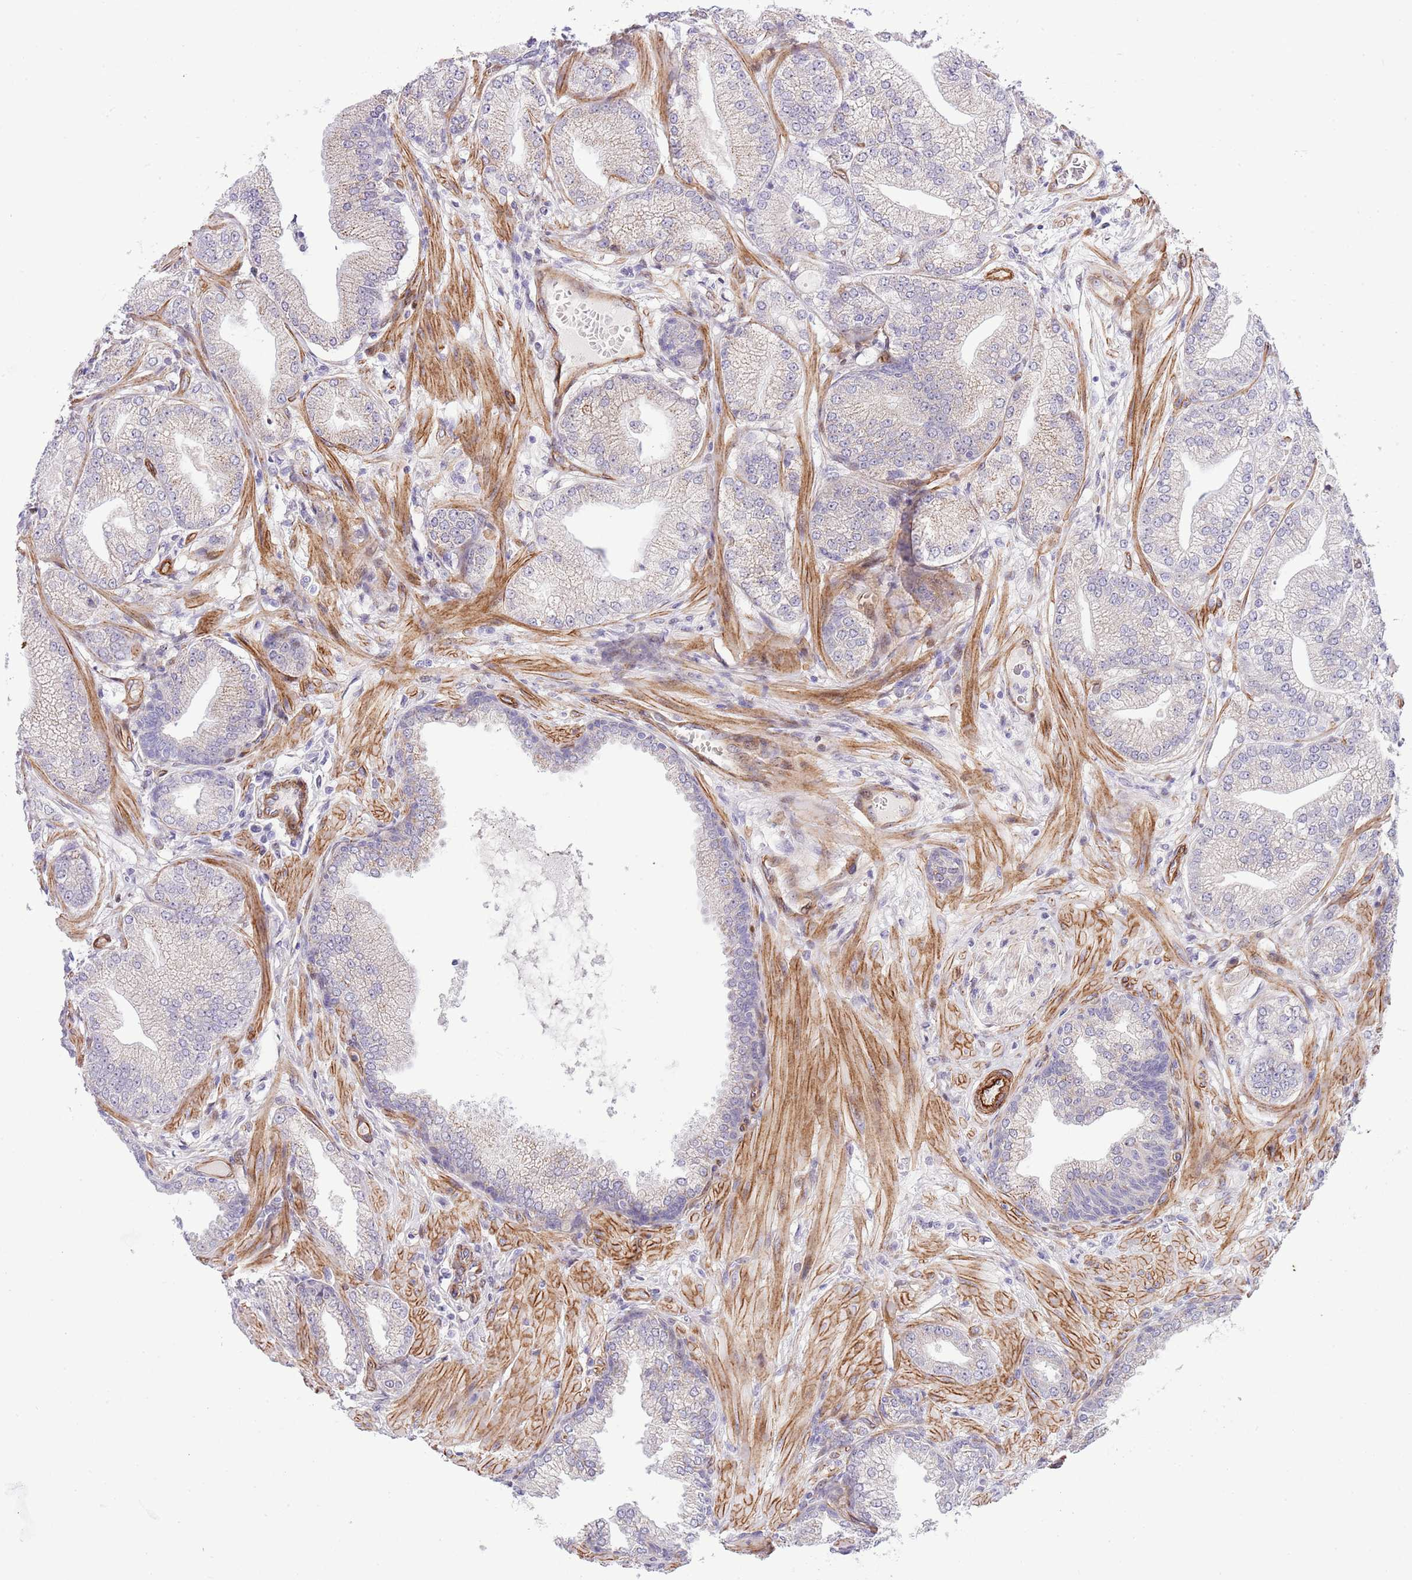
{"staining": {"intensity": "negative", "quantity": "none", "location": "none"}, "tissue": "prostate cancer", "cell_type": "Tumor cells", "image_type": "cancer", "snomed": [{"axis": "morphology", "description": "Adenocarcinoma, Low grade"}, {"axis": "topography", "description": "Prostate"}], "caption": "Protein analysis of low-grade adenocarcinoma (prostate) demonstrates no significant staining in tumor cells.", "gene": "NEK3", "patient": {"sex": "male", "age": 55}}